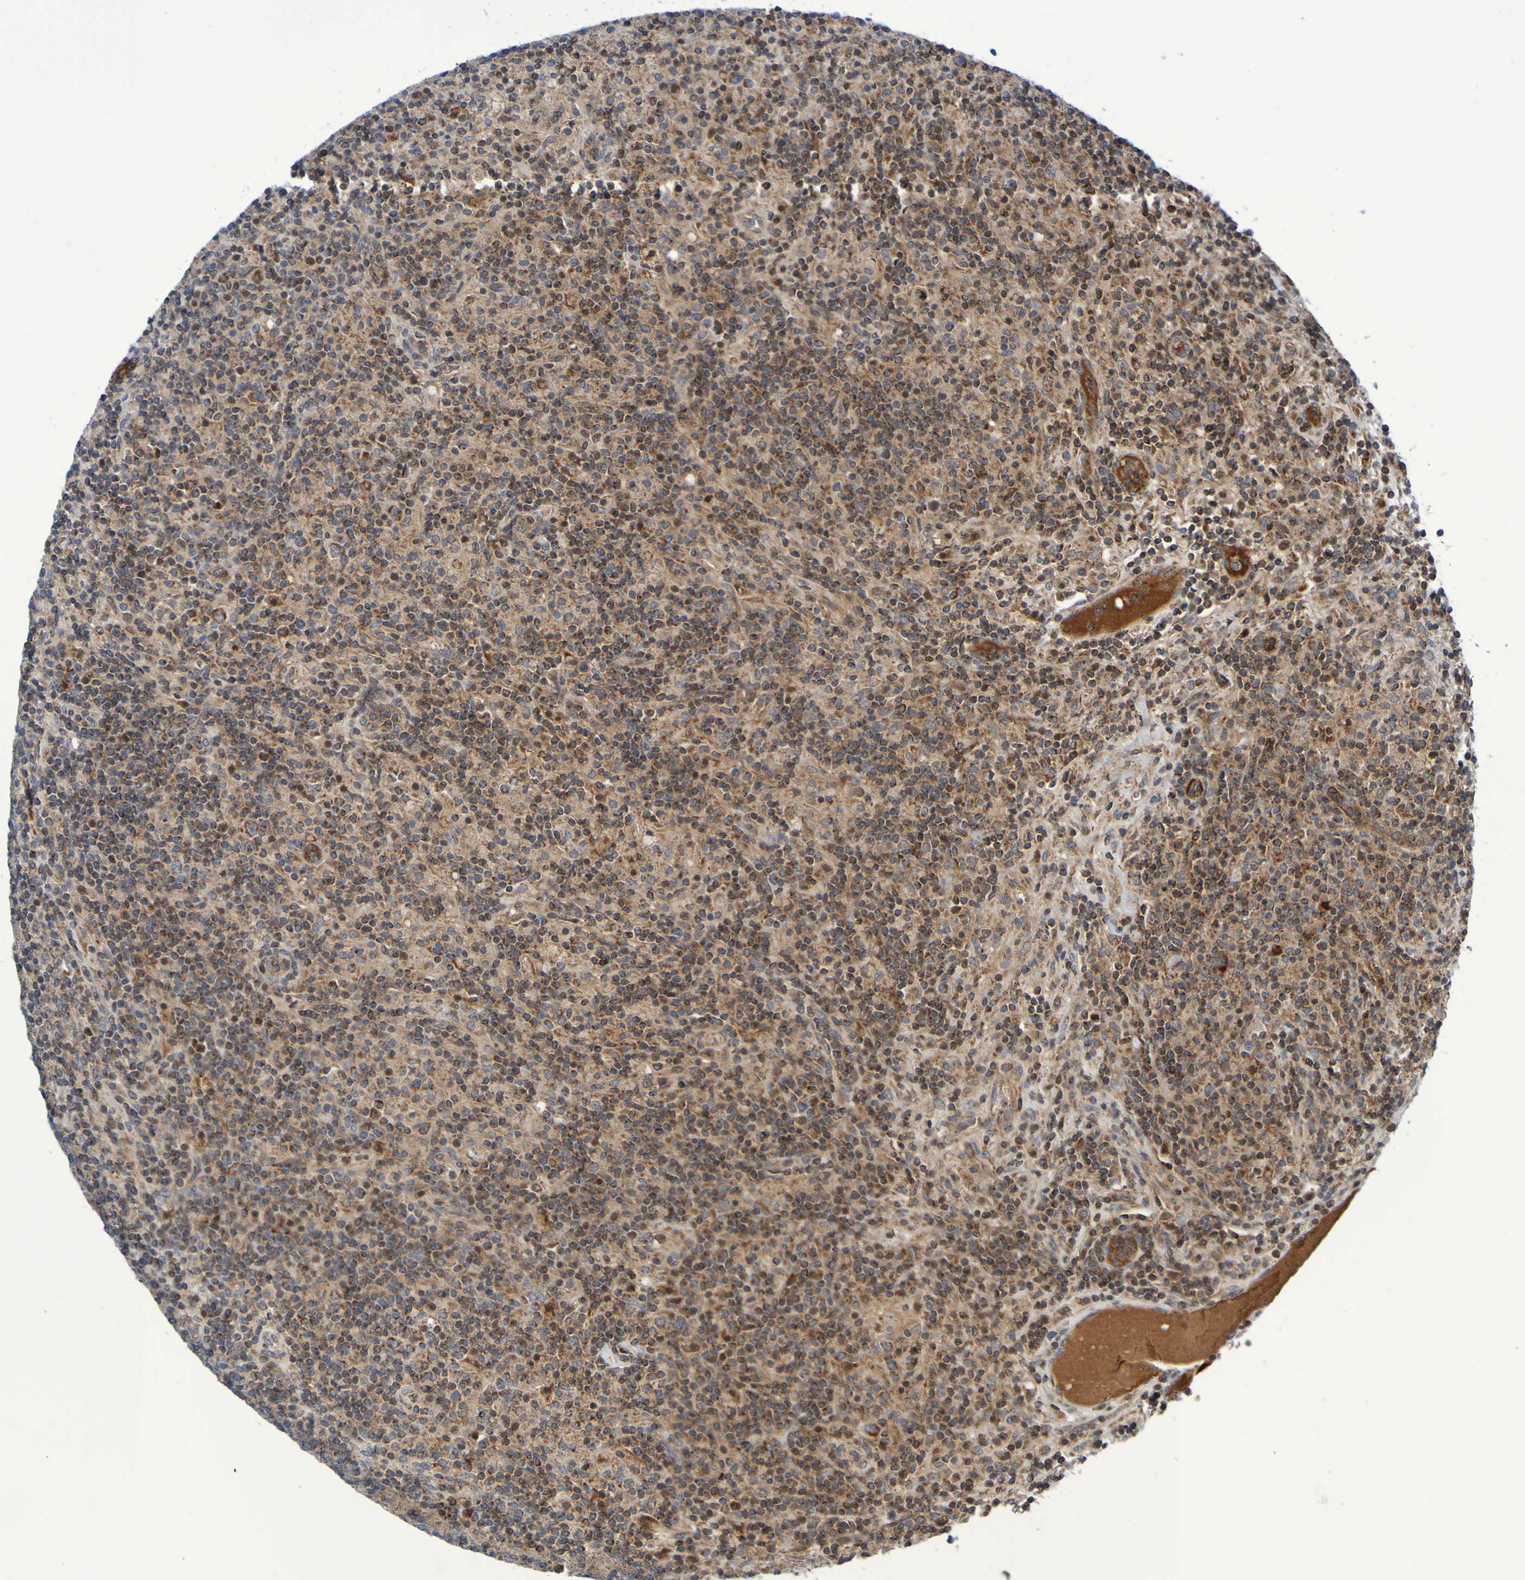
{"staining": {"intensity": "moderate", "quantity": ">75%", "location": "cytoplasmic/membranous"}, "tissue": "lymphoma", "cell_type": "Tumor cells", "image_type": "cancer", "snomed": [{"axis": "morphology", "description": "Hodgkin's disease, NOS"}, {"axis": "topography", "description": "Lymph node"}], "caption": "Immunohistochemical staining of human lymphoma displays moderate cytoplasmic/membranous protein expression in approximately >75% of tumor cells.", "gene": "CCDC51", "patient": {"sex": "male", "age": 70}}